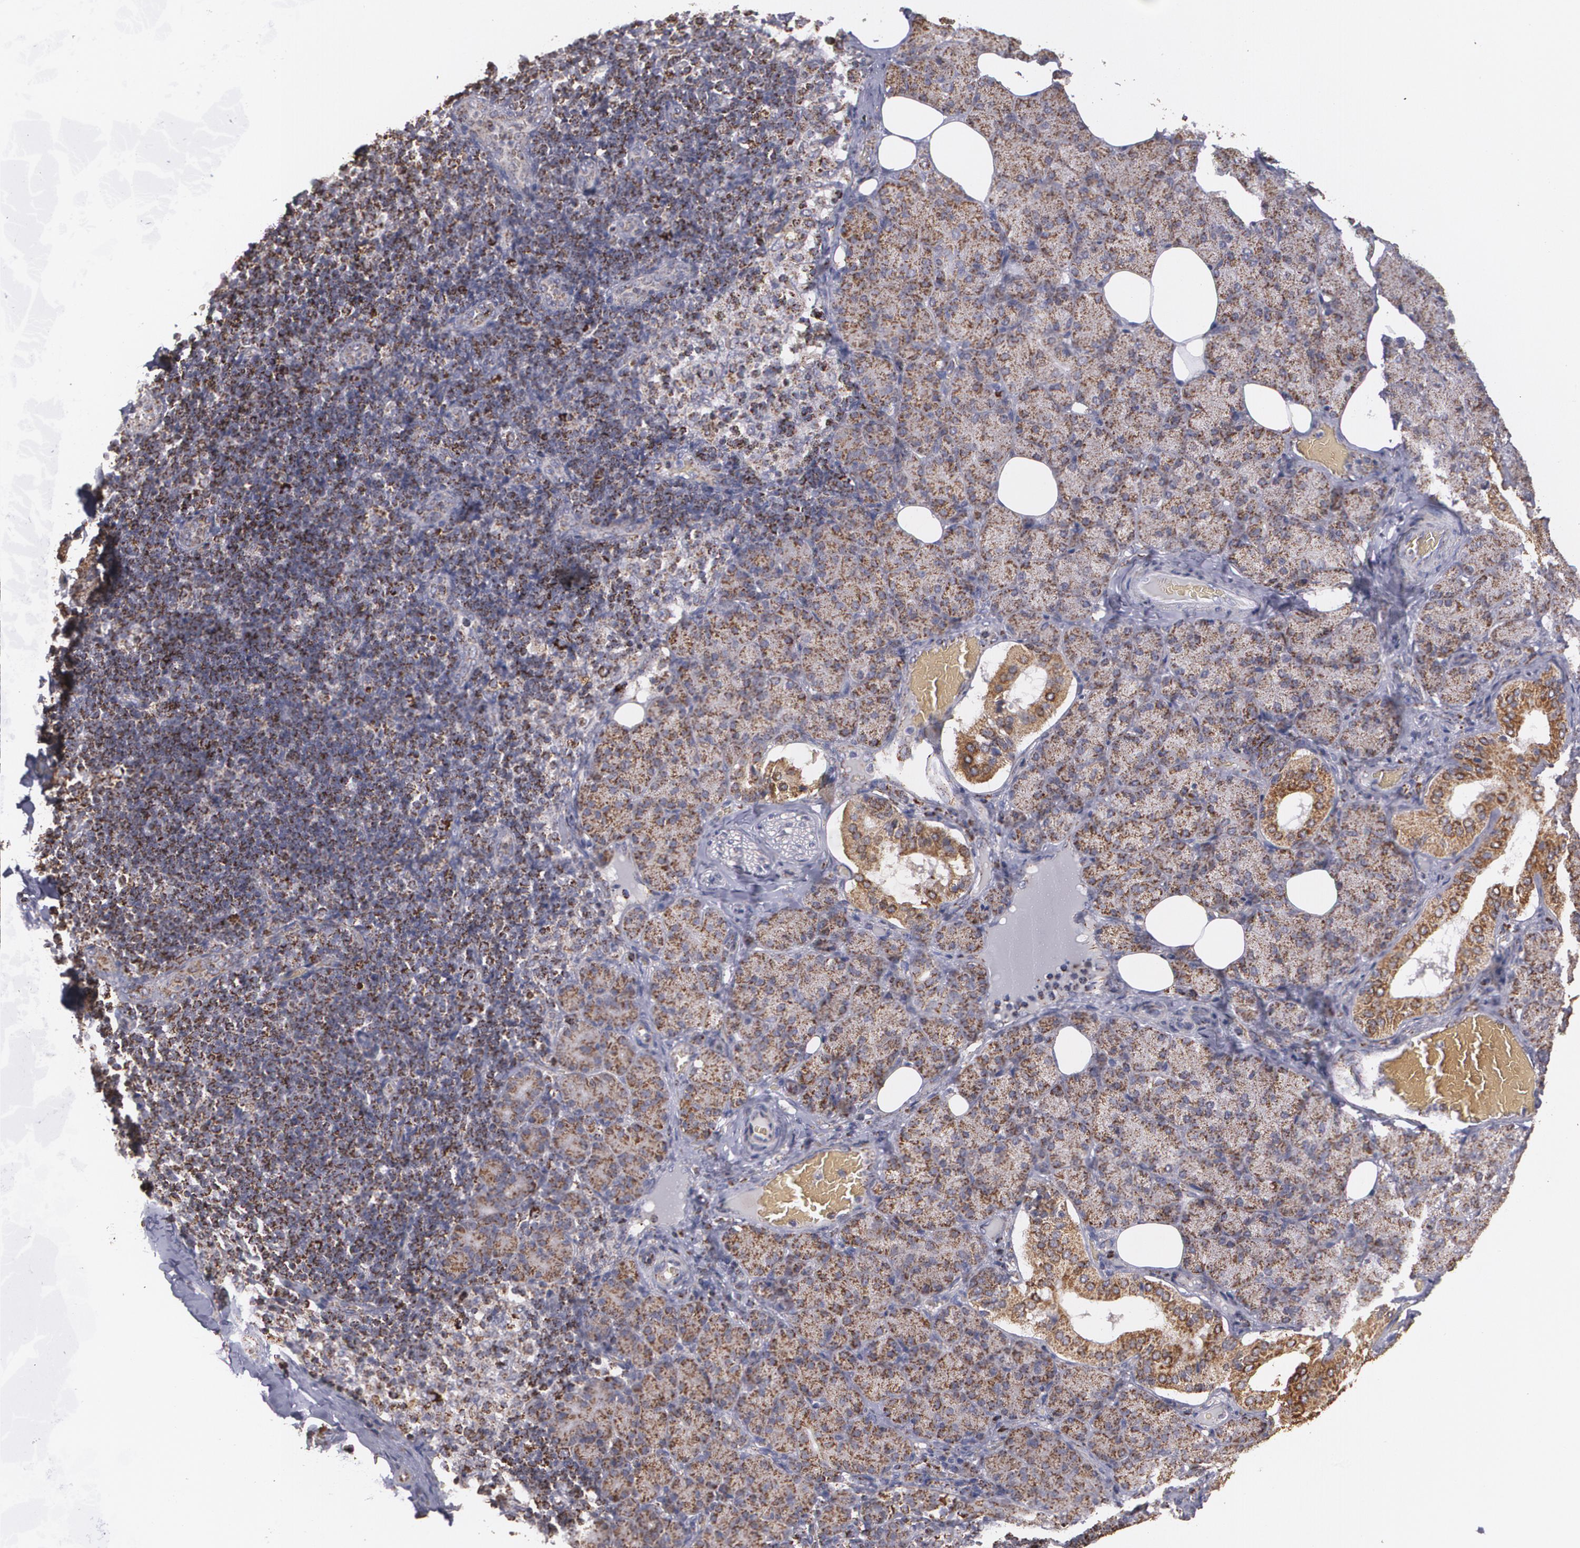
{"staining": {"intensity": "moderate", "quantity": ">75%", "location": "cytoplasmic/membranous"}, "tissue": "salivary gland", "cell_type": "Glandular cells", "image_type": "normal", "snomed": [{"axis": "morphology", "description": "Normal tissue, NOS"}, {"axis": "topography", "description": "Lymph node"}, {"axis": "topography", "description": "Salivary gland"}], "caption": "About >75% of glandular cells in normal salivary gland demonstrate moderate cytoplasmic/membranous protein positivity as visualized by brown immunohistochemical staining.", "gene": "HSPD1", "patient": {"sex": "male", "age": 8}}